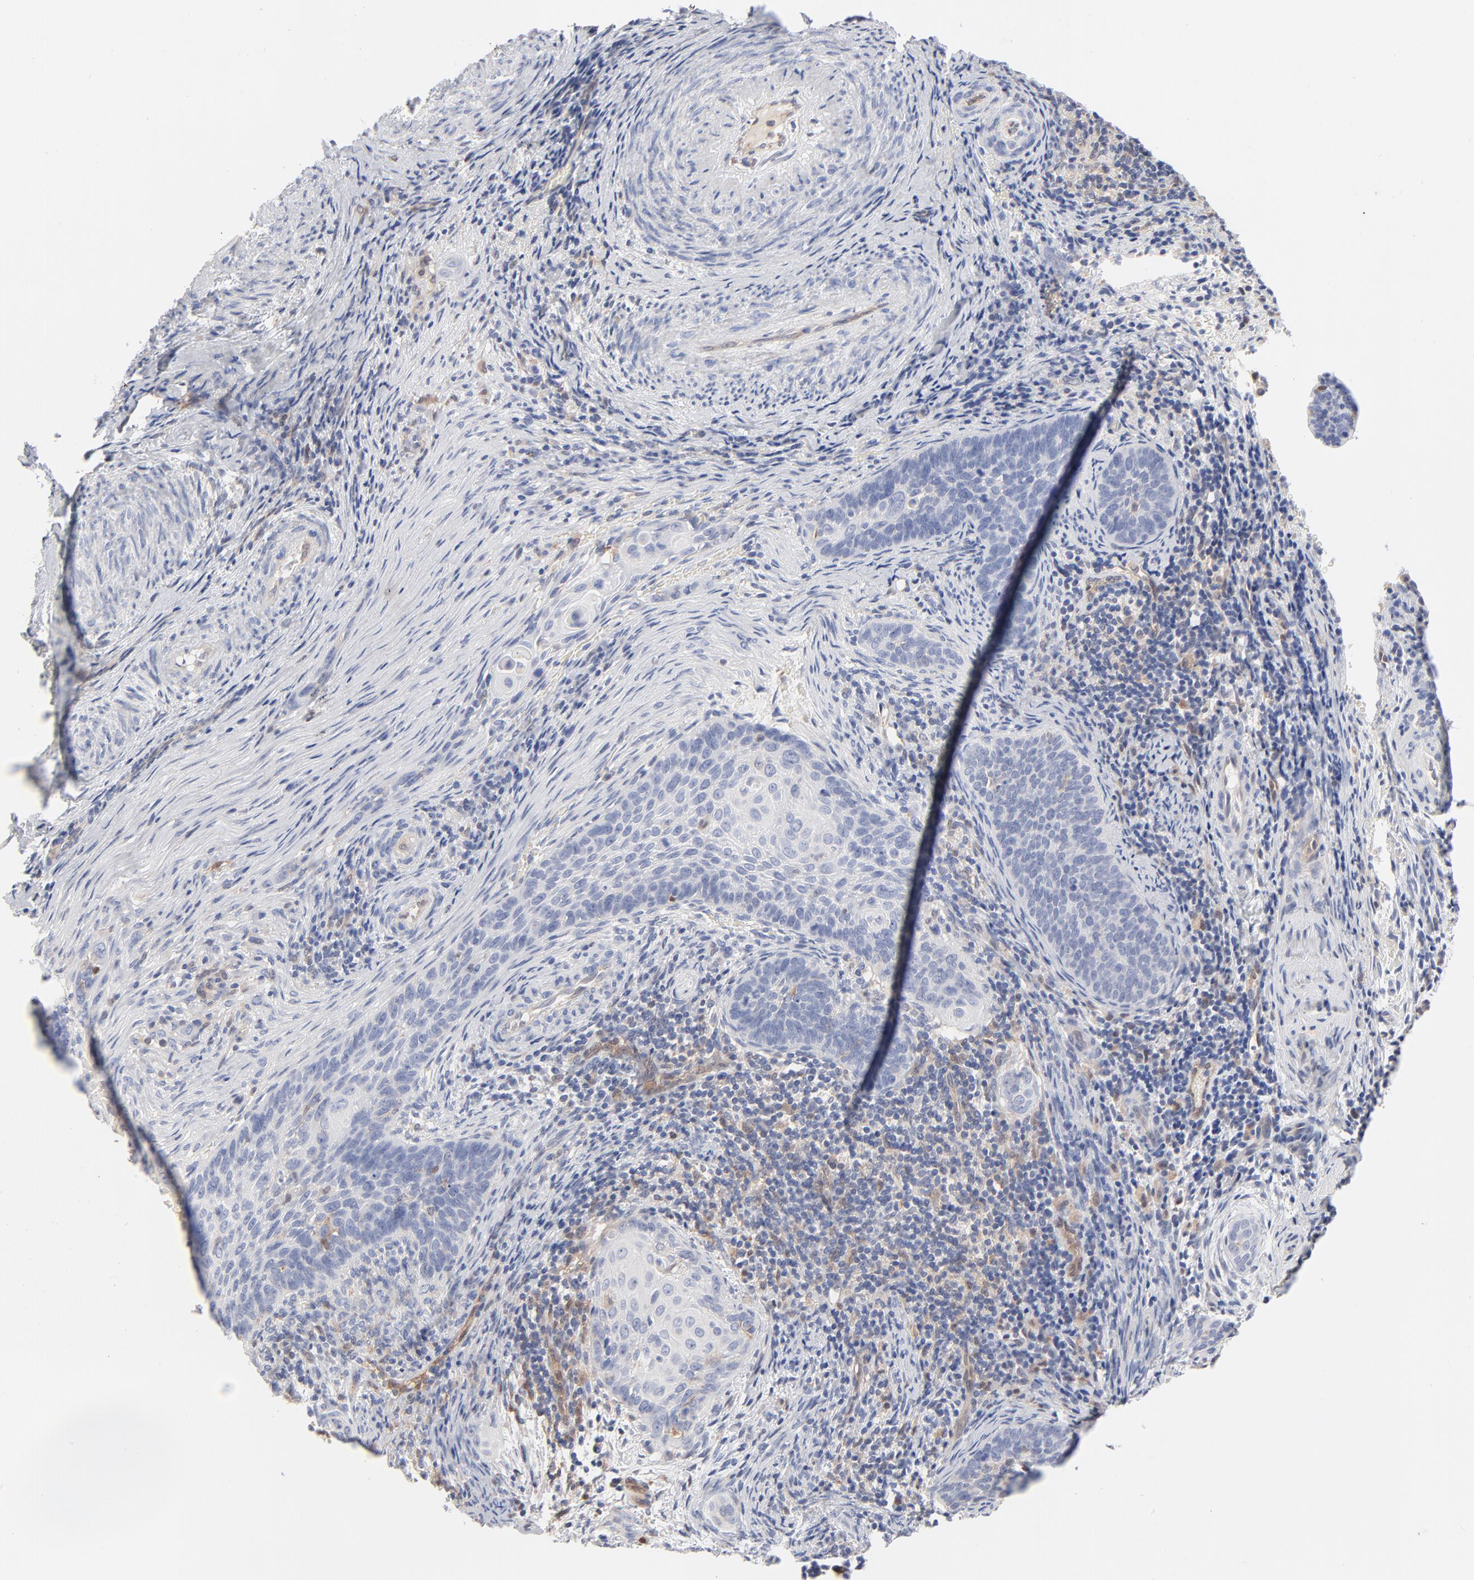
{"staining": {"intensity": "negative", "quantity": "none", "location": "none"}, "tissue": "cervical cancer", "cell_type": "Tumor cells", "image_type": "cancer", "snomed": [{"axis": "morphology", "description": "Squamous cell carcinoma, NOS"}, {"axis": "topography", "description": "Cervix"}], "caption": "Immunohistochemistry (IHC) photomicrograph of squamous cell carcinoma (cervical) stained for a protein (brown), which reveals no staining in tumor cells.", "gene": "ARRB1", "patient": {"sex": "female", "age": 33}}